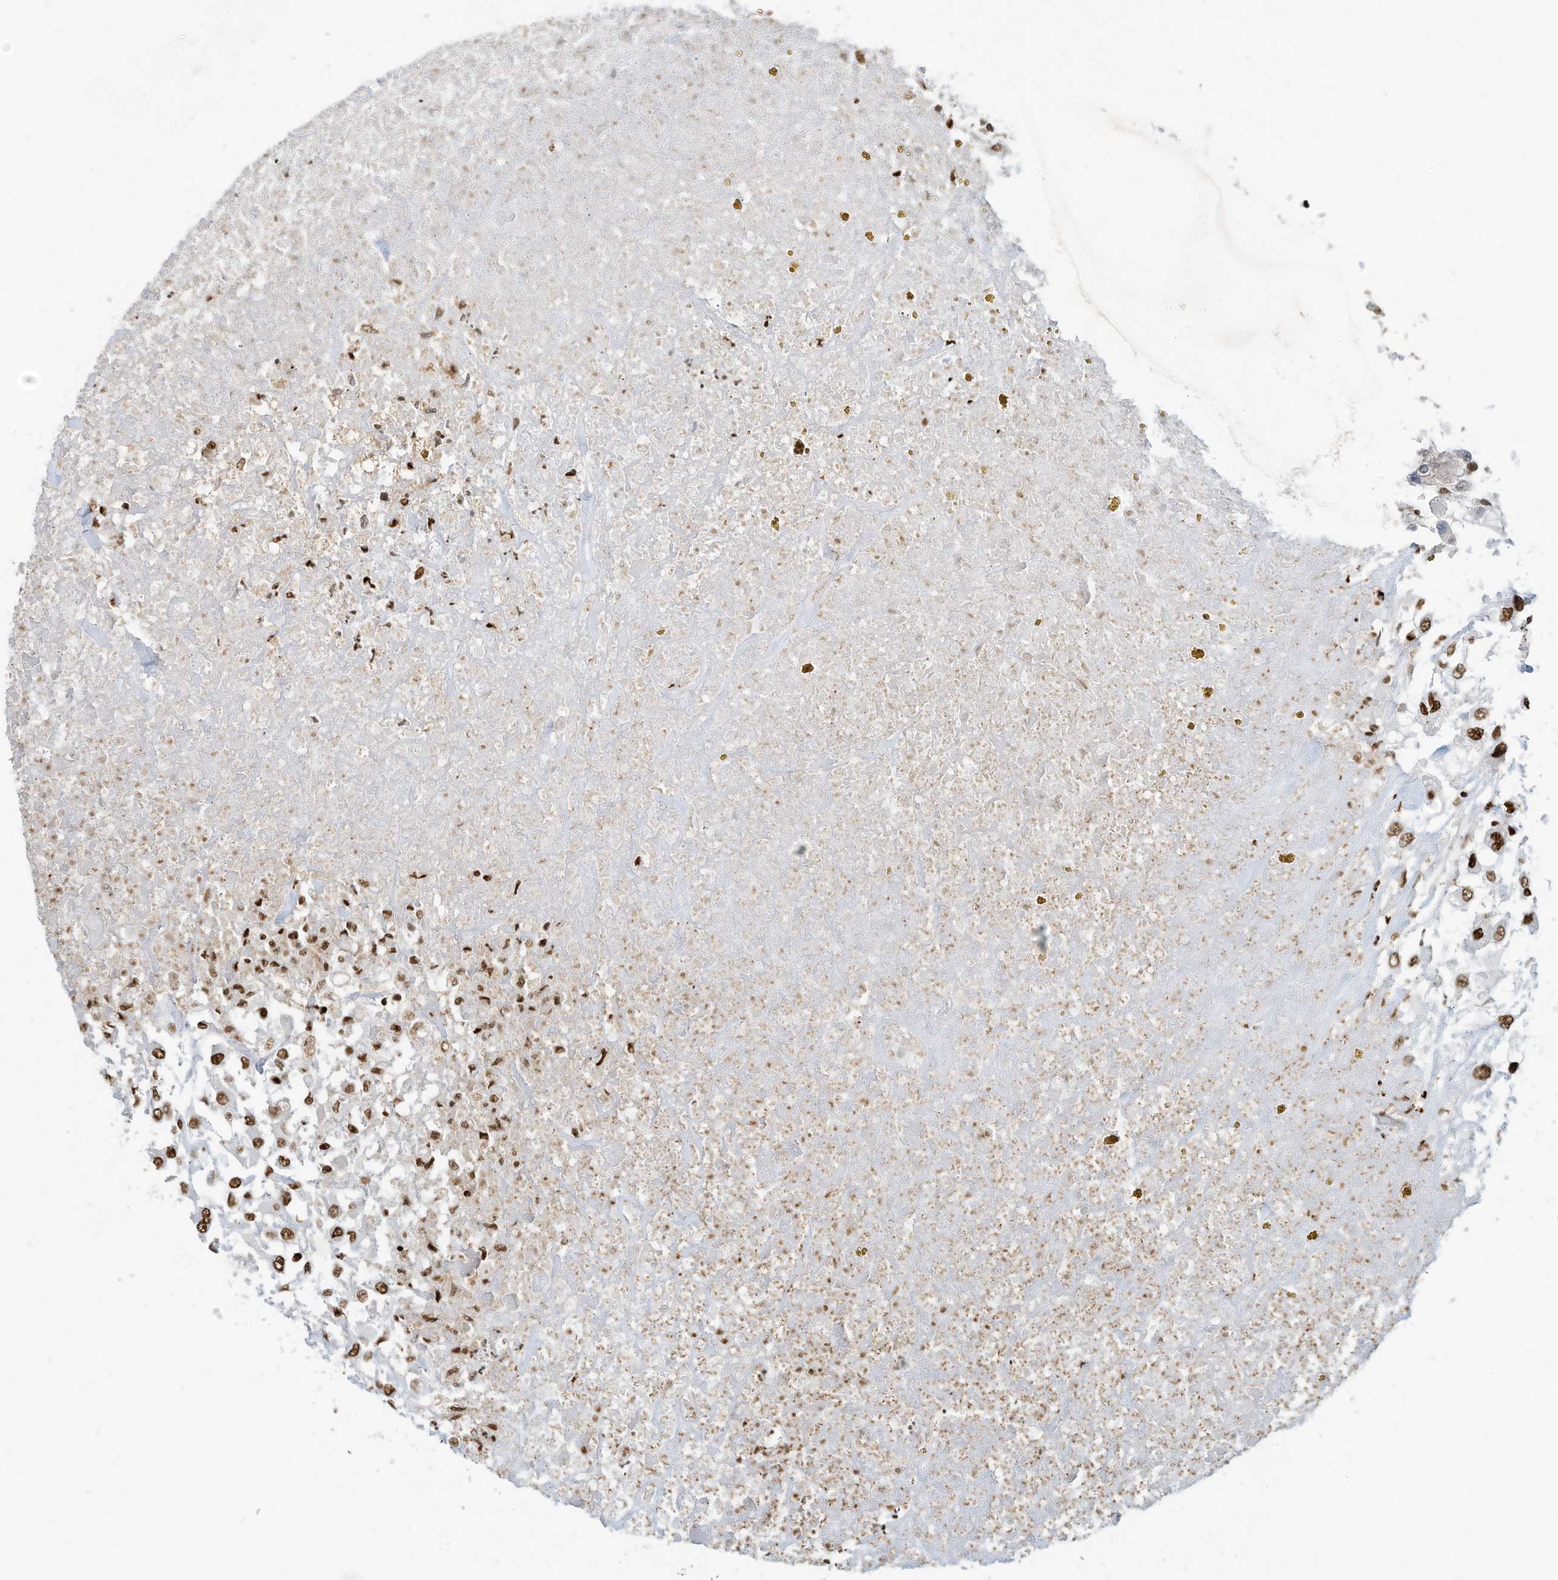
{"staining": {"intensity": "strong", "quantity": ">75%", "location": "nuclear"}, "tissue": "renal cancer", "cell_type": "Tumor cells", "image_type": "cancer", "snomed": [{"axis": "morphology", "description": "Adenocarcinoma, NOS"}, {"axis": "topography", "description": "Kidney"}], "caption": "The histopathology image displays immunohistochemical staining of renal cancer (adenocarcinoma). There is strong nuclear positivity is seen in about >75% of tumor cells.", "gene": "SAMD15", "patient": {"sex": "female", "age": 52}}